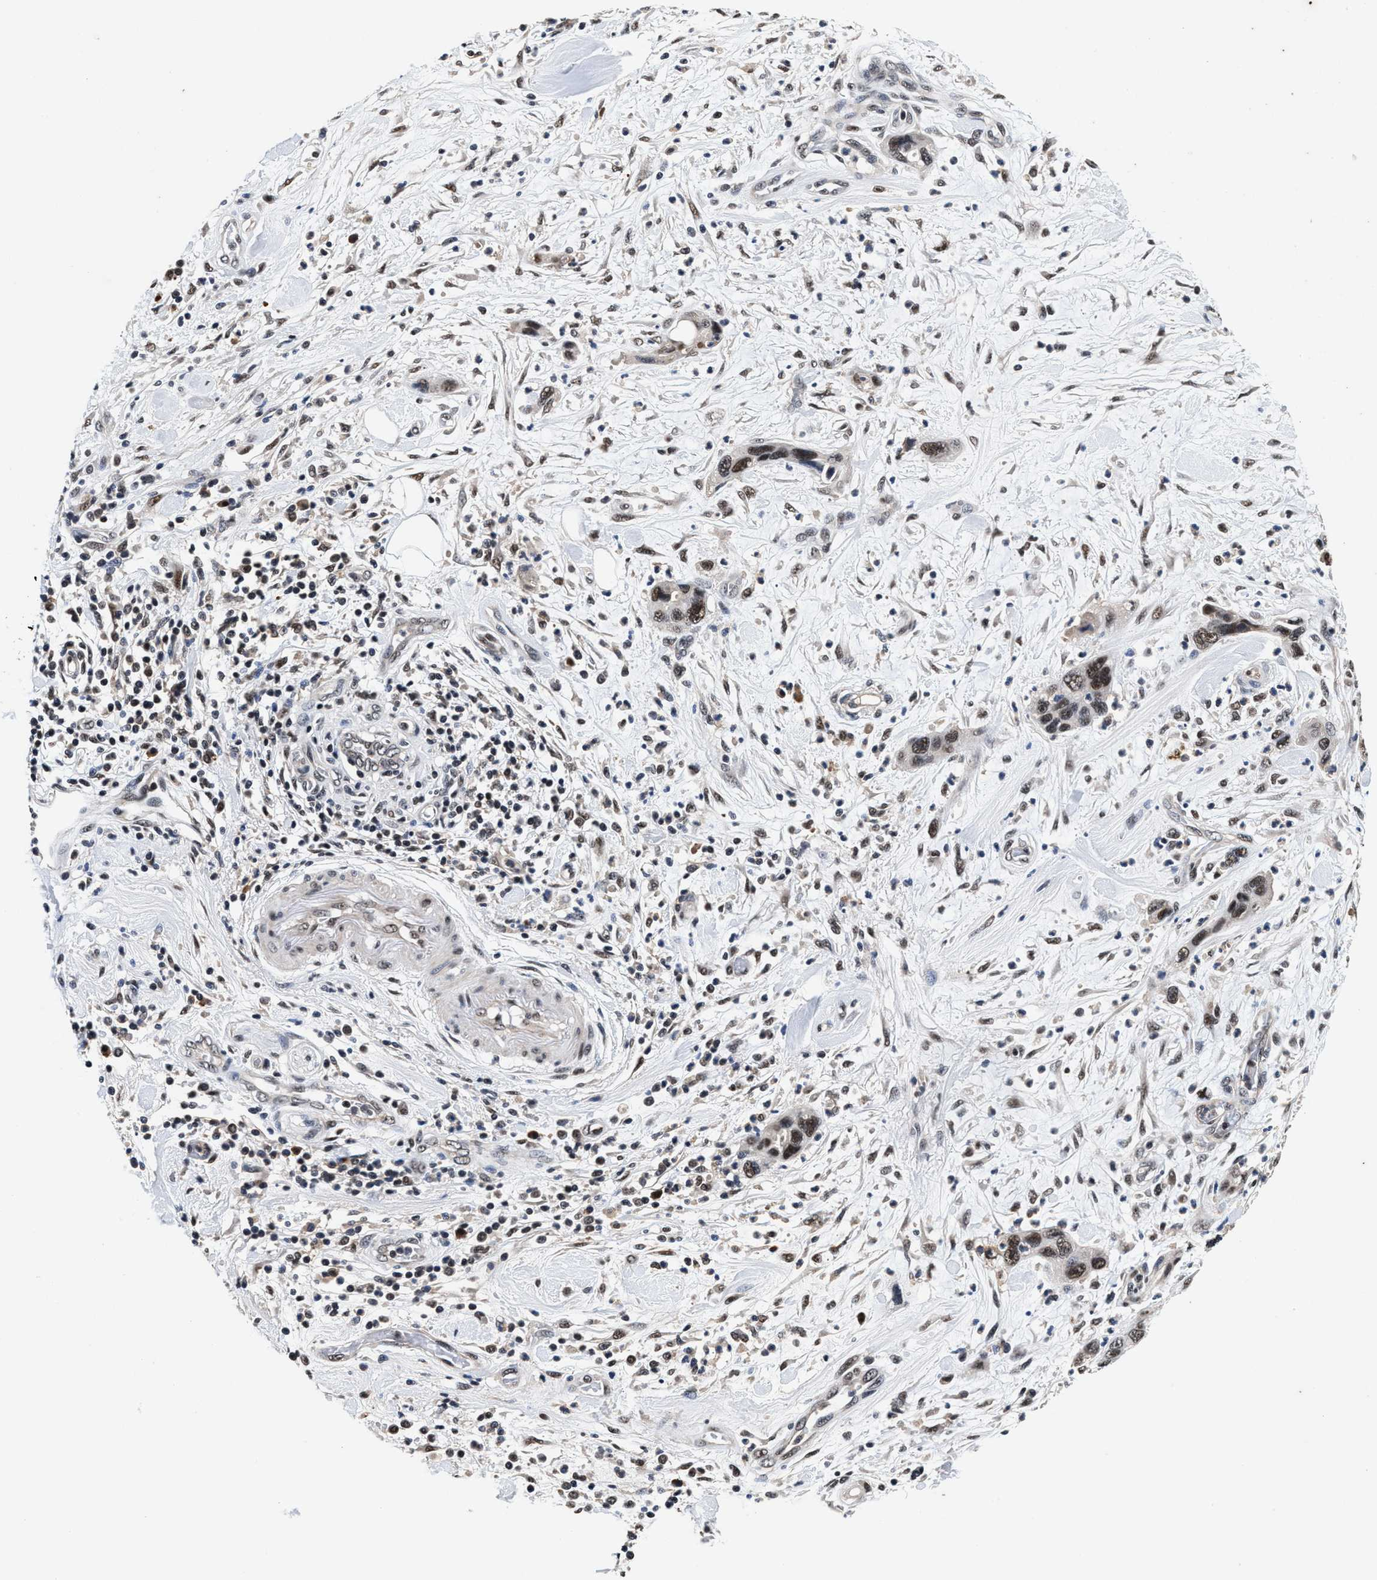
{"staining": {"intensity": "moderate", "quantity": ">75%", "location": "nuclear"}, "tissue": "pancreatic cancer", "cell_type": "Tumor cells", "image_type": "cancer", "snomed": [{"axis": "morphology", "description": "Adenocarcinoma, NOS"}, {"axis": "topography", "description": "Pancreas"}], "caption": "Immunohistochemical staining of pancreatic cancer (adenocarcinoma) reveals moderate nuclear protein positivity in about >75% of tumor cells.", "gene": "USP16", "patient": {"sex": "female", "age": 70}}